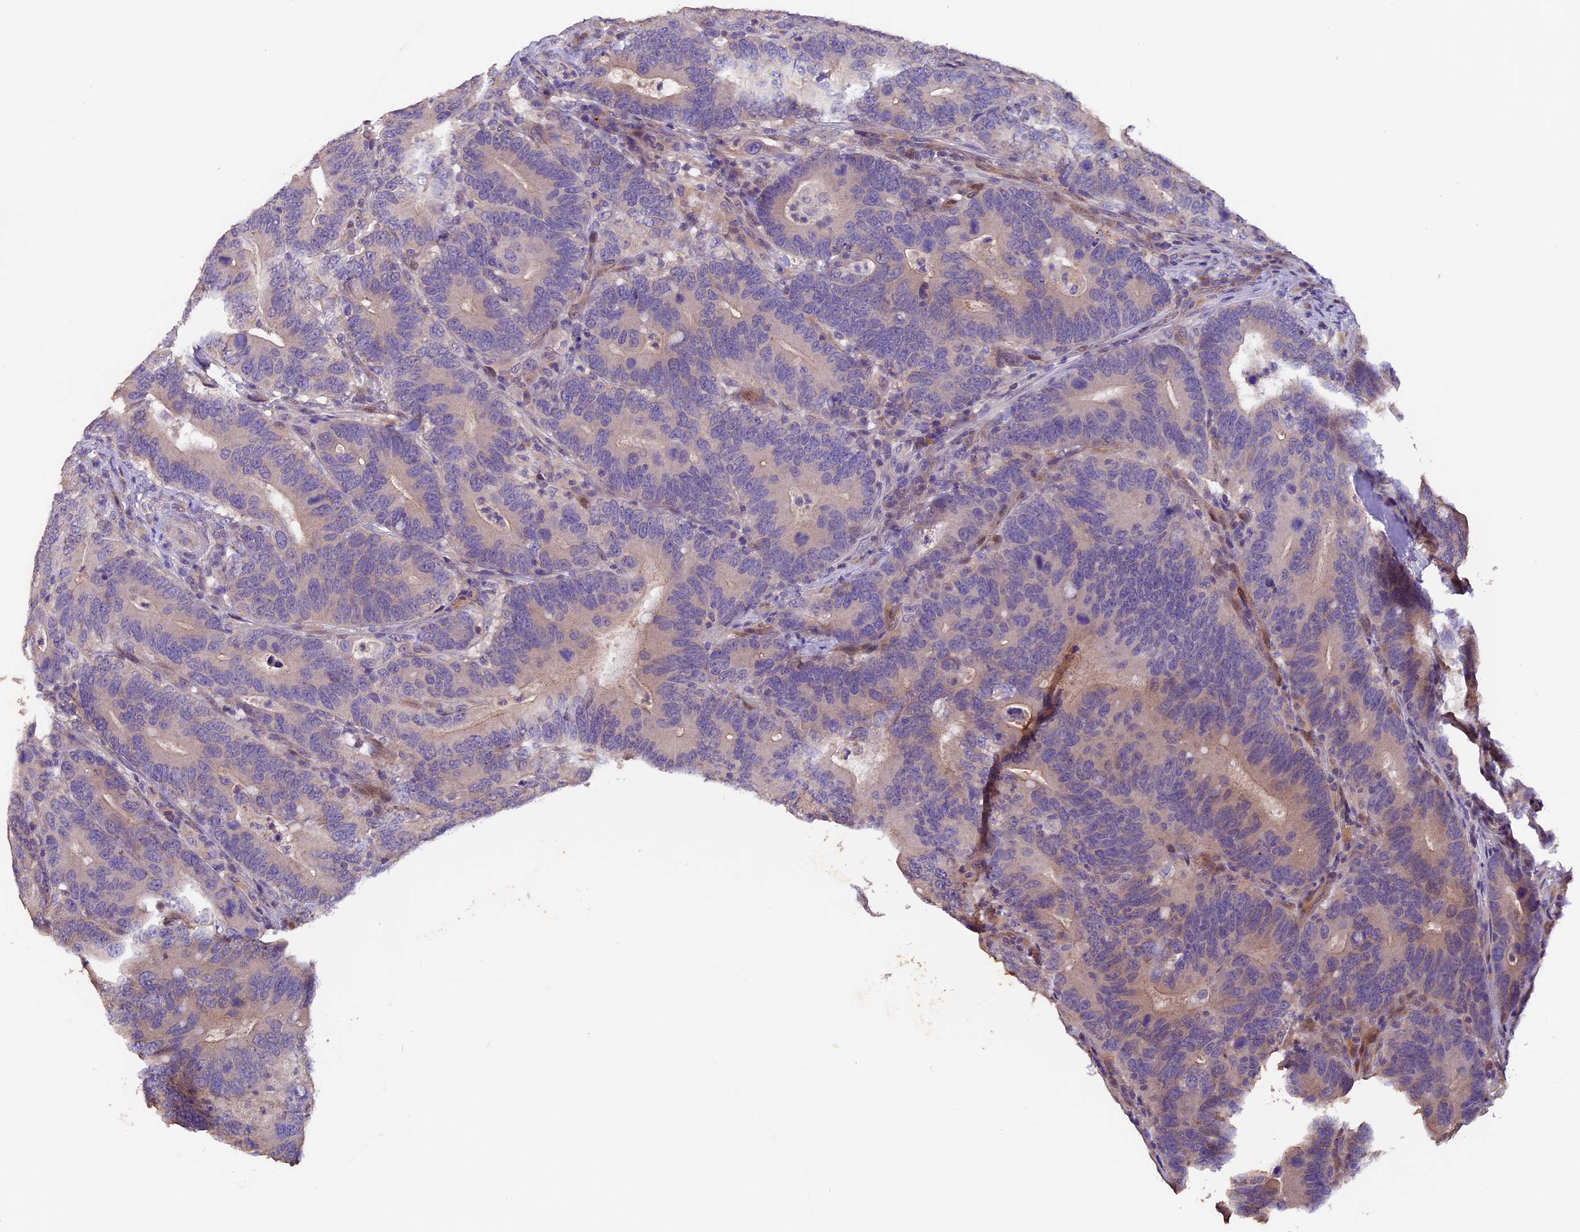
{"staining": {"intensity": "moderate", "quantity": "<25%", "location": "cytoplasmic/membranous"}, "tissue": "colorectal cancer", "cell_type": "Tumor cells", "image_type": "cancer", "snomed": [{"axis": "morphology", "description": "Adenocarcinoma, NOS"}, {"axis": "topography", "description": "Colon"}], "caption": "IHC micrograph of neoplastic tissue: adenocarcinoma (colorectal) stained using immunohistochemistry (IHC) exhibits low levels of moderate protein expression localized specifically in the cytoplasmic/membranous of tumor cells, appearing as a cytoplasmic/membranous brown color.", "gene": "NCK2", "patient": {"sex": "female", "age": 66}}